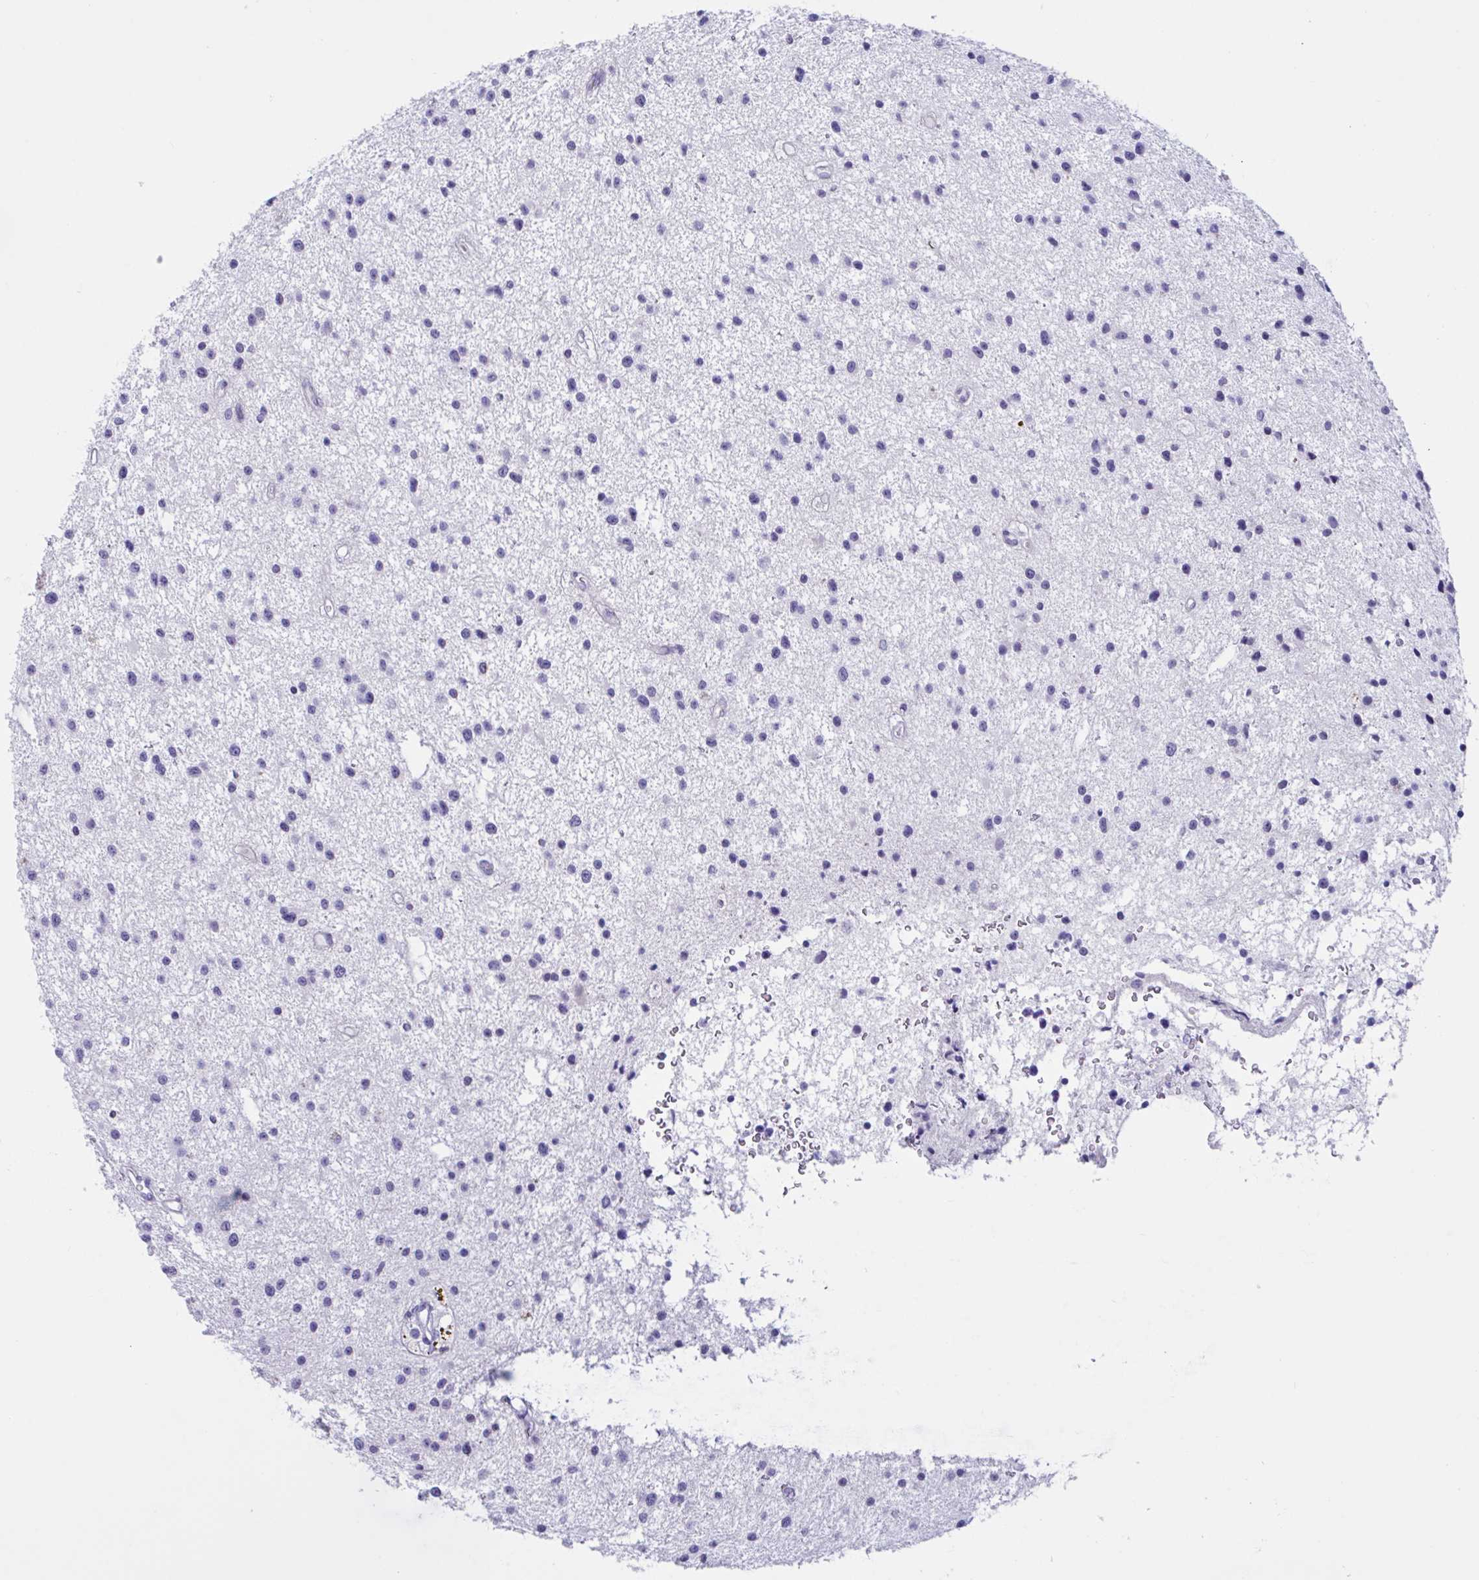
{"staining": {"intensity": "negative", "quantity": "none", "location": "none"}, "tissue": "glioma", "cell_type": "Tumor cells", "image_type": "cancer", "snomed": [{"axis": "morphology", "description": "Glioma, malignant, Low grade"}, {"axis": "topography", "description": "Brain"}], "caption": "This image is of glioma stained with immunohistochemistry (IHC) to label a protein in brown with the nuclei are counter-stained blue. There is no positivity in tumor cells. Brightfield microscopy of IHC stained with DAB (brown) and hematoxylin (blue), captured at high magnification.", "gene": "SNX11", "patient": {"sex": "male", "age": 43}}